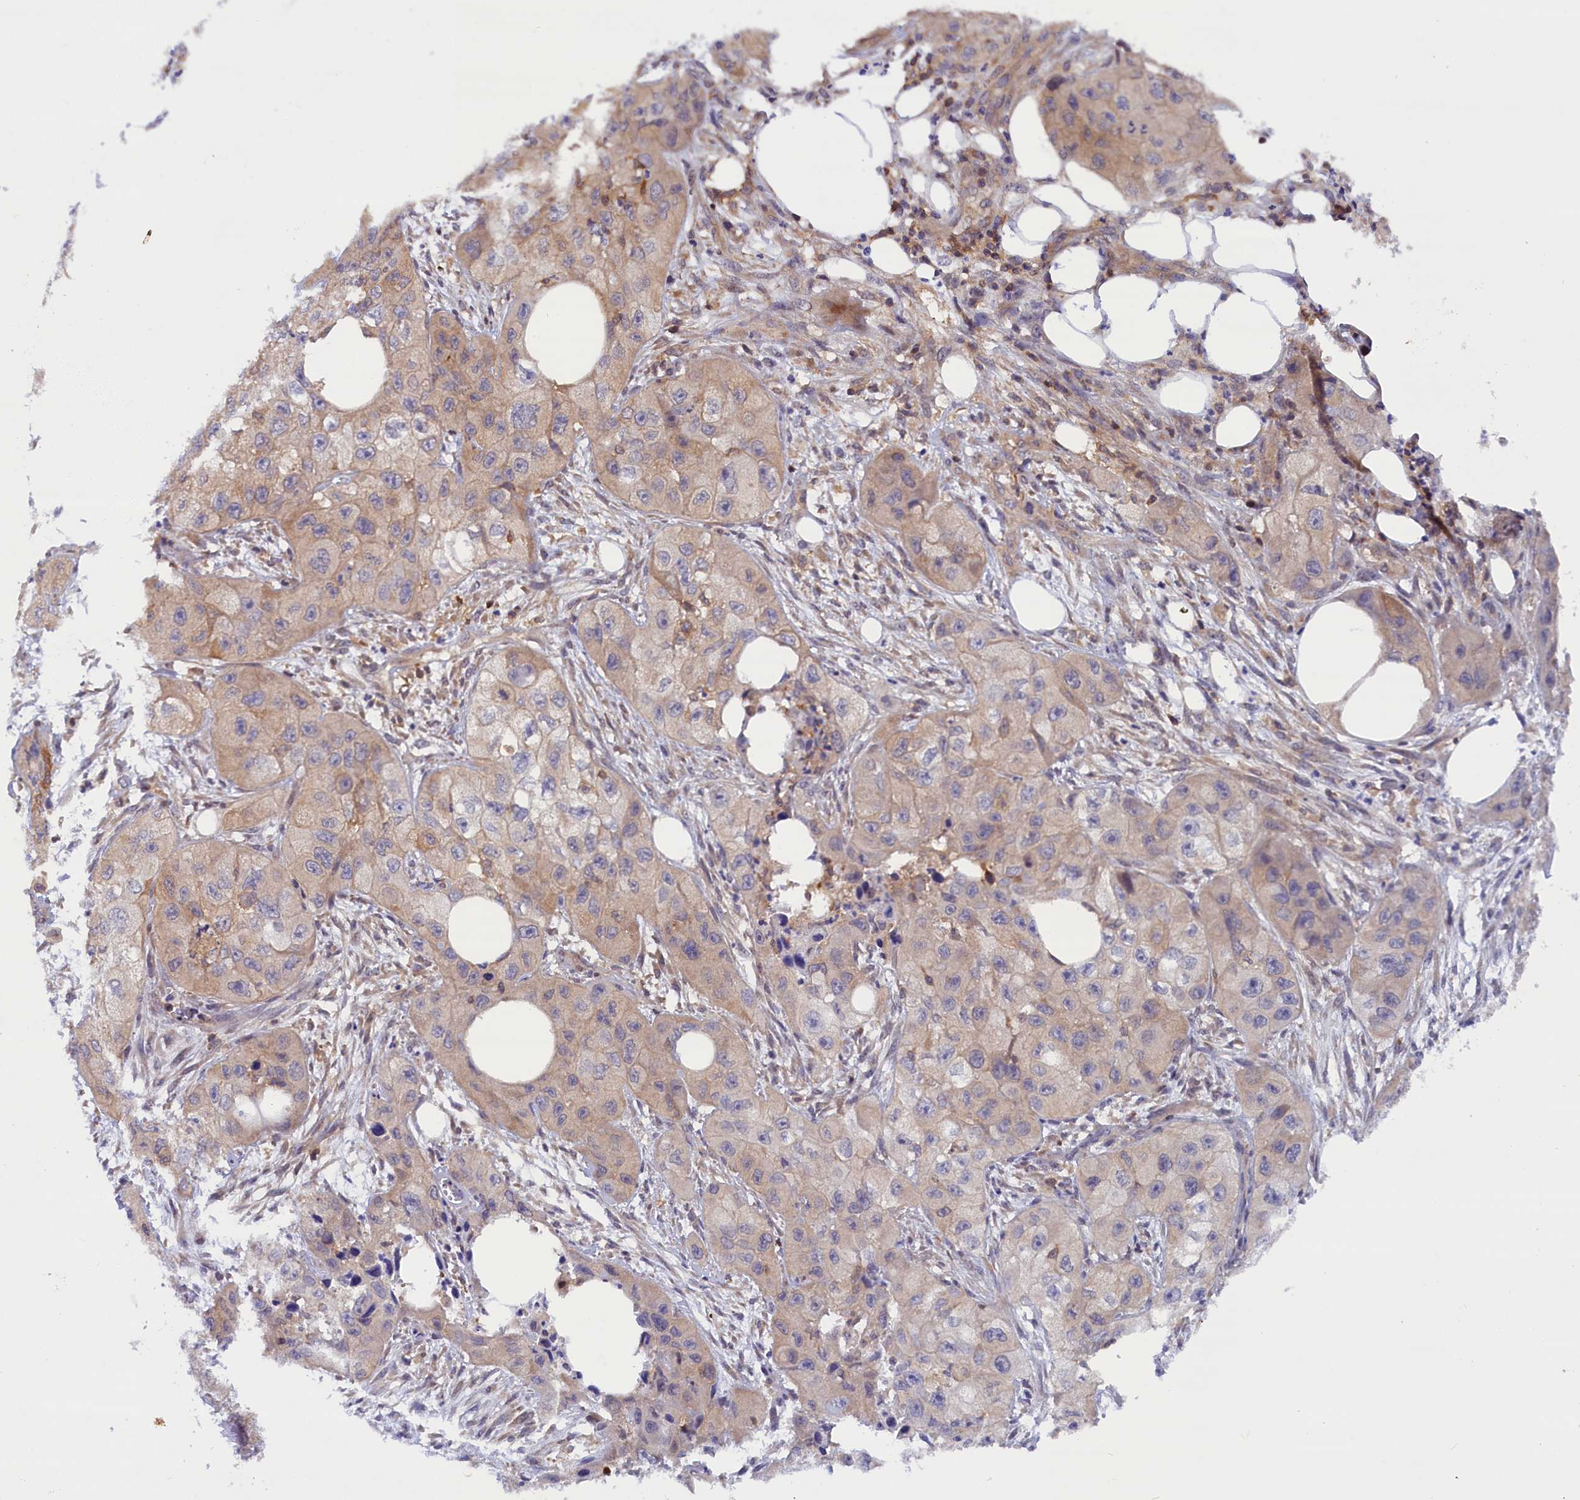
{"staining": {"intensity": "weak", "quantity": "25%-75%", "location": "cytoplasmic/membranous"}, "tissue": "skin cancer", "cell_type": "Tumor cells", "image_type": "cancer", "snomed": [{"axis": "morphology", "description": "Squamous cell carcinoma, NOS"}, {"axis": "topography", "description": "Skin"}, {"axis": "topography", "description": "Subcutis"}], "caption": "There is low levels of weak cytoplasmic/membranous staining in tumor cells of squamous cell carcinoma (skin), as demonstrated by immunohistochemical staining (brown color).", "gene": "TBCB", "patient": {"sex": "male", "age": 73}}